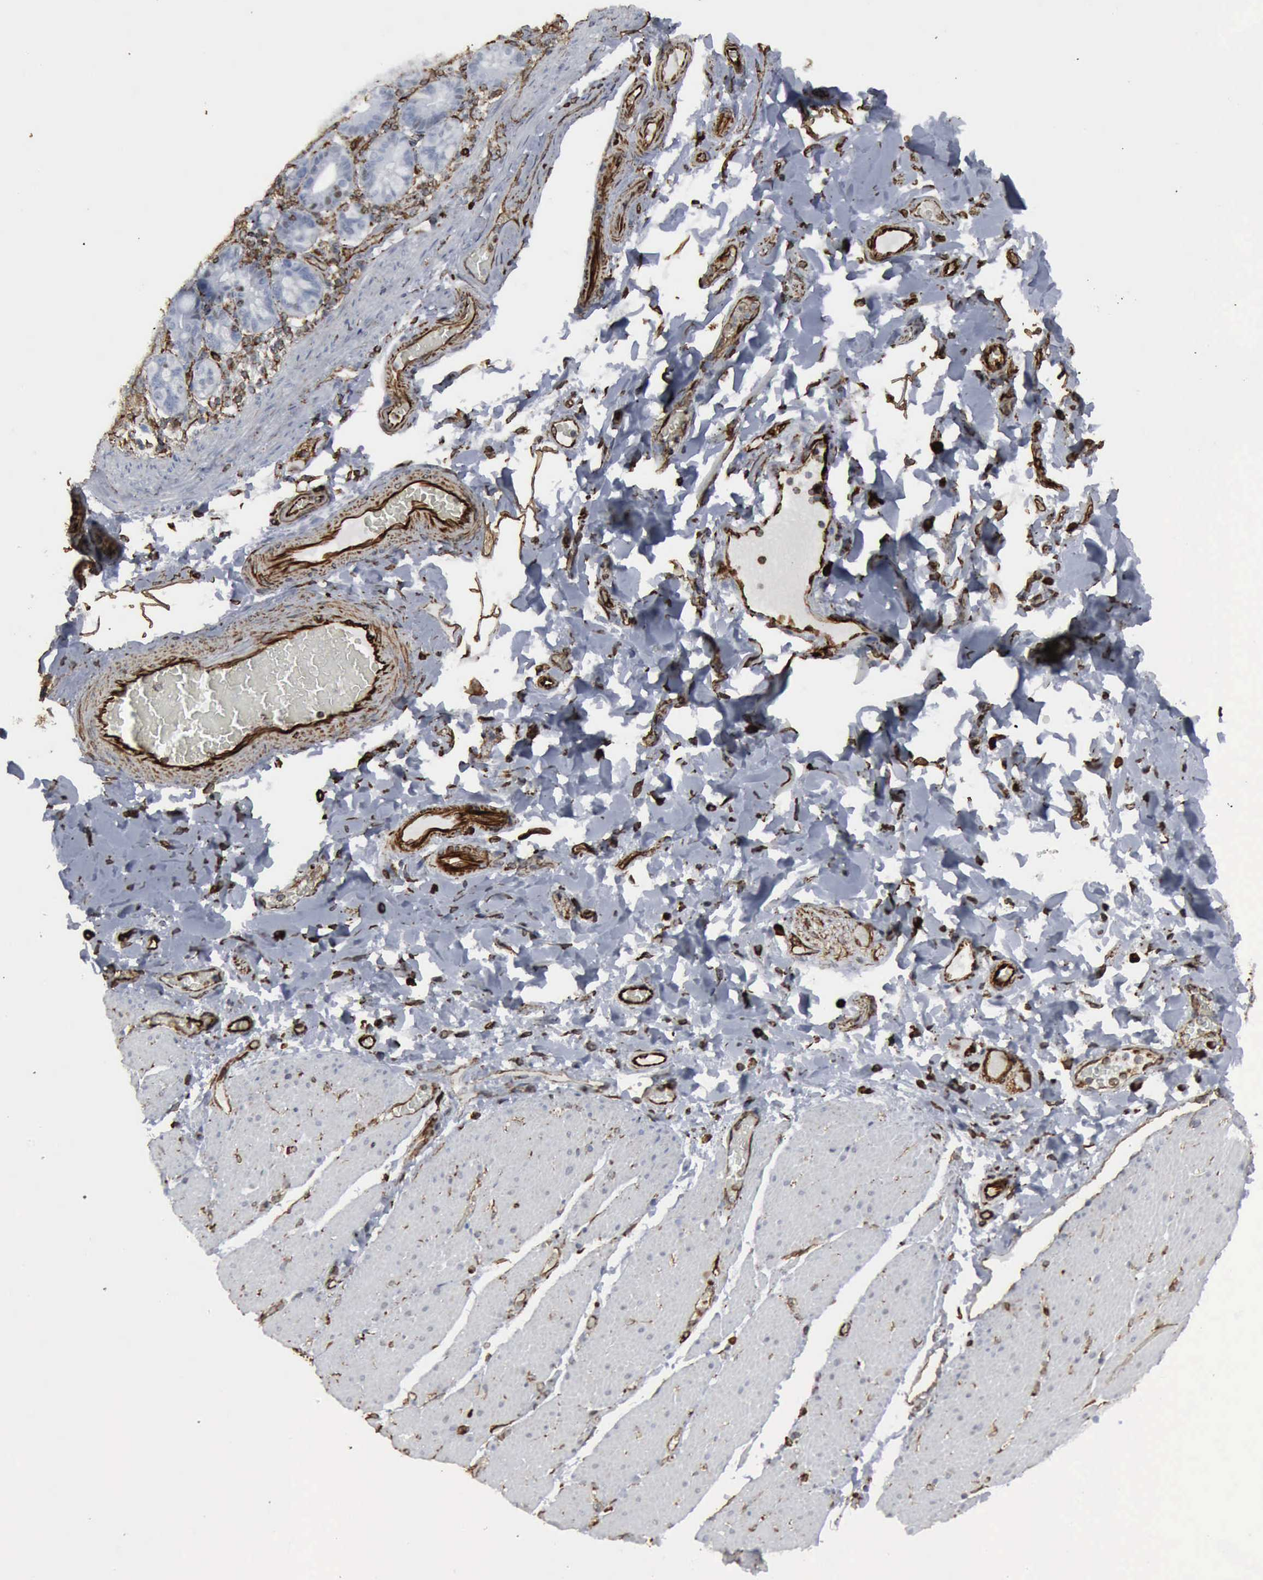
{"staining": {"intensity": "moderate", "quantity": ">75%", "location": "cytoplasmic/membranous"}, "tissue": "adipose tissue", "cell_type": "Adipocytes", "image_type": "normal", "snomed": [{"axis": "morphology", "description": "Normal tissue, NOS"}, {"axis": "topography", "description": "Duodenum"}], "caption": "The histopathology image demonstrates immunohistochemical staining of benign adipose tissue. There is moderate cytoplasmic/membranous expression is seen in about >75% of adipocytes.", "gene": "CCNE1", "patient": {"sex": "male", "age": 63}}